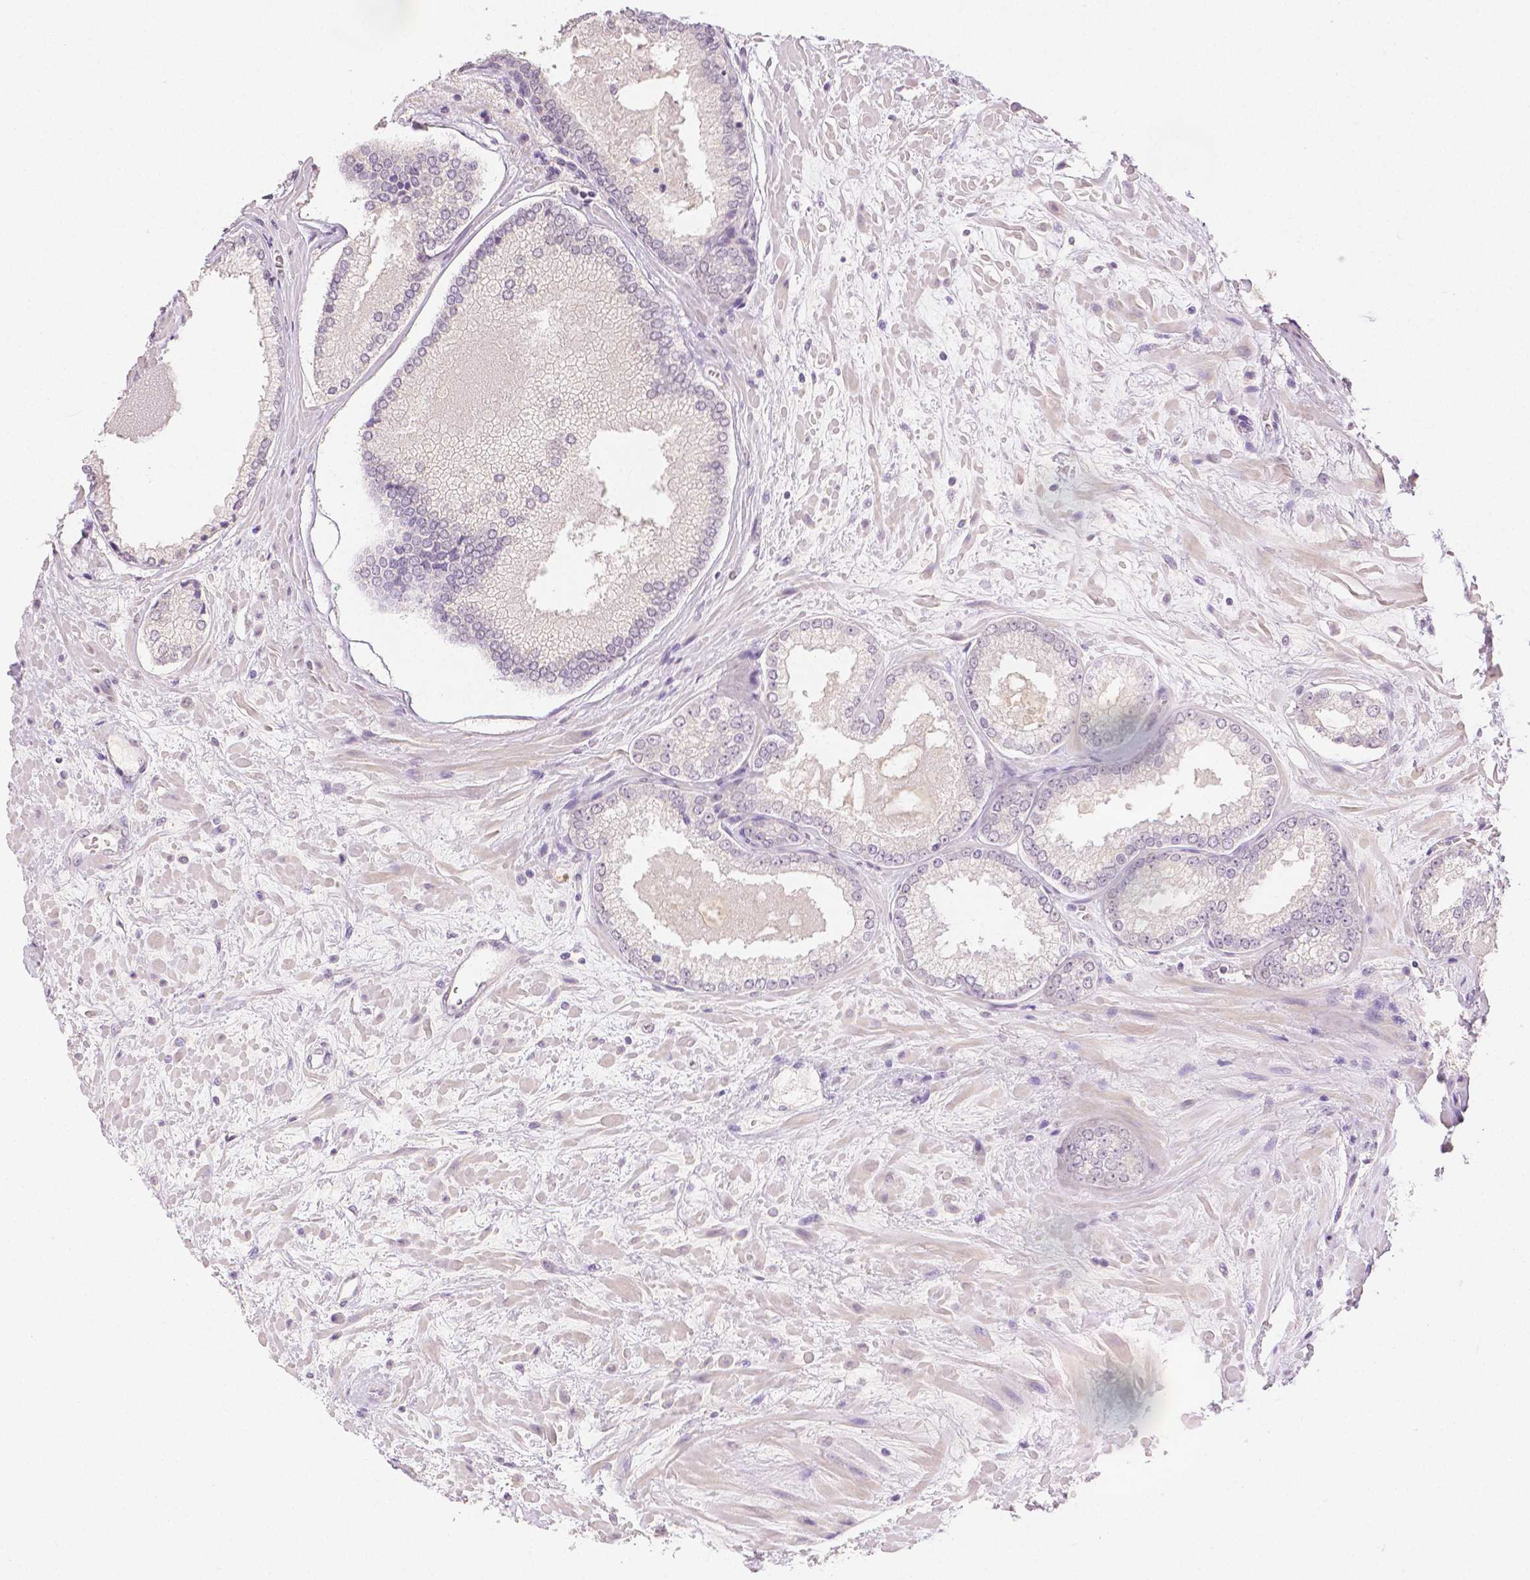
{"staining": {"intensity": "negative", "quantity": "none", "location": "none"}, "tissue": "prostate cancer", "cell_type": "Tumor cells", "image_type": "cancer", "snomed": [{"axis": "morphology", "description": "Adenocarcinoma, High grade"}, {"axis": "topography", "description": "Prostate"}], "caption": "High-grade adenocarcinoma (prostate) was stained to show a protein in brown. There is no significant staining in tumor cells.", "gene": "TGM1", "patient": {"sex": "male", "age": 73}}